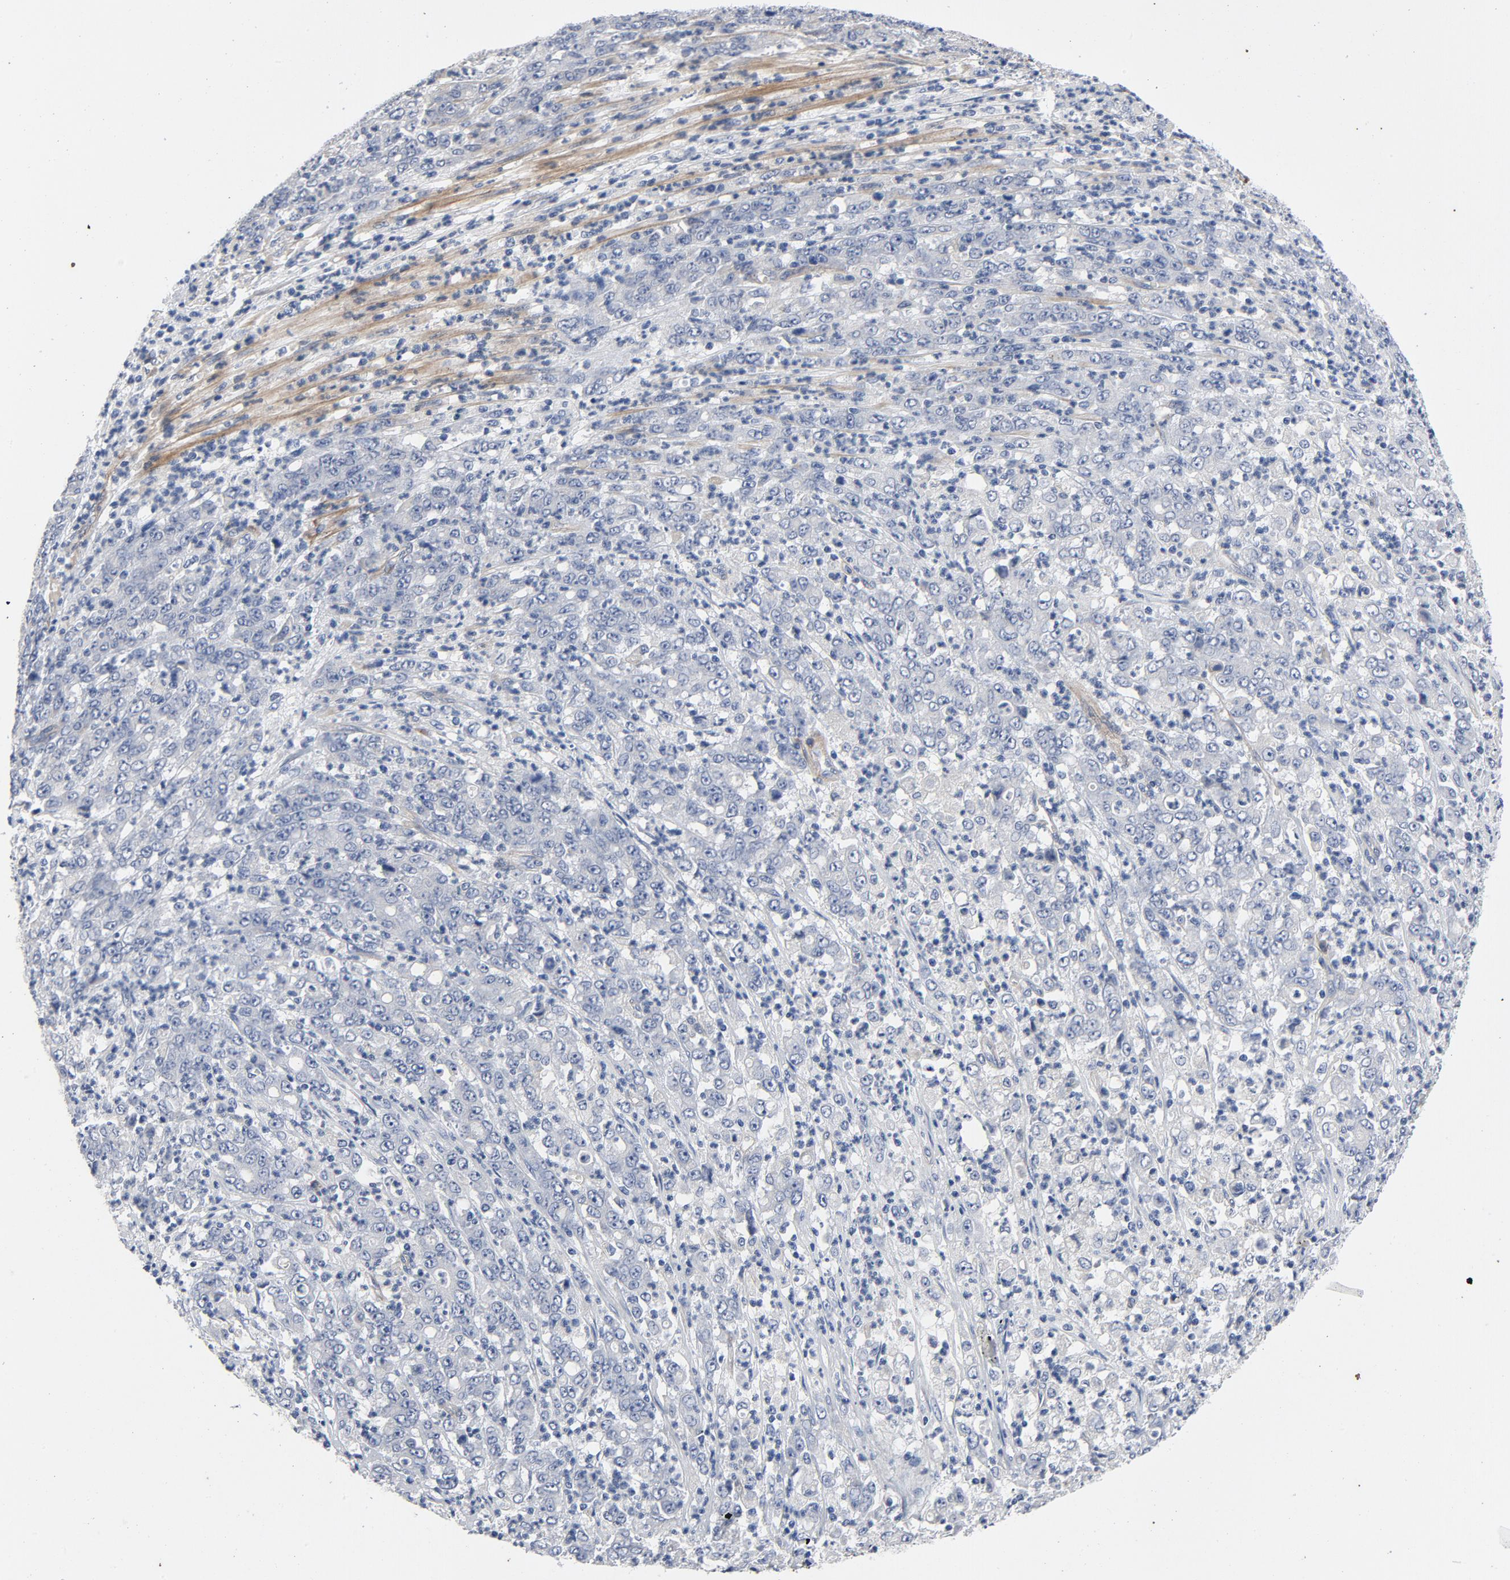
{"staining": {"intensity": "negative", "quantity": "none", "location": "none"}, "tissue": "stomach cancer", "cell_type": "Tumor cells", "image_type": "cancer", "snomed": [{"axis": "morphology", "description": "Adenocarcinoma, NOS"}, {"axis": "topography", "description": "Stomach, lower"}], "caption": "DAB (3,3'-diaminobenzidine) immunohistochemical staining of human adenocarcinoma (stomach) reveals no significant positivity in tumor cells.", "gene": "LAMC1", "patient": {"sex": "female", "age": 71}}